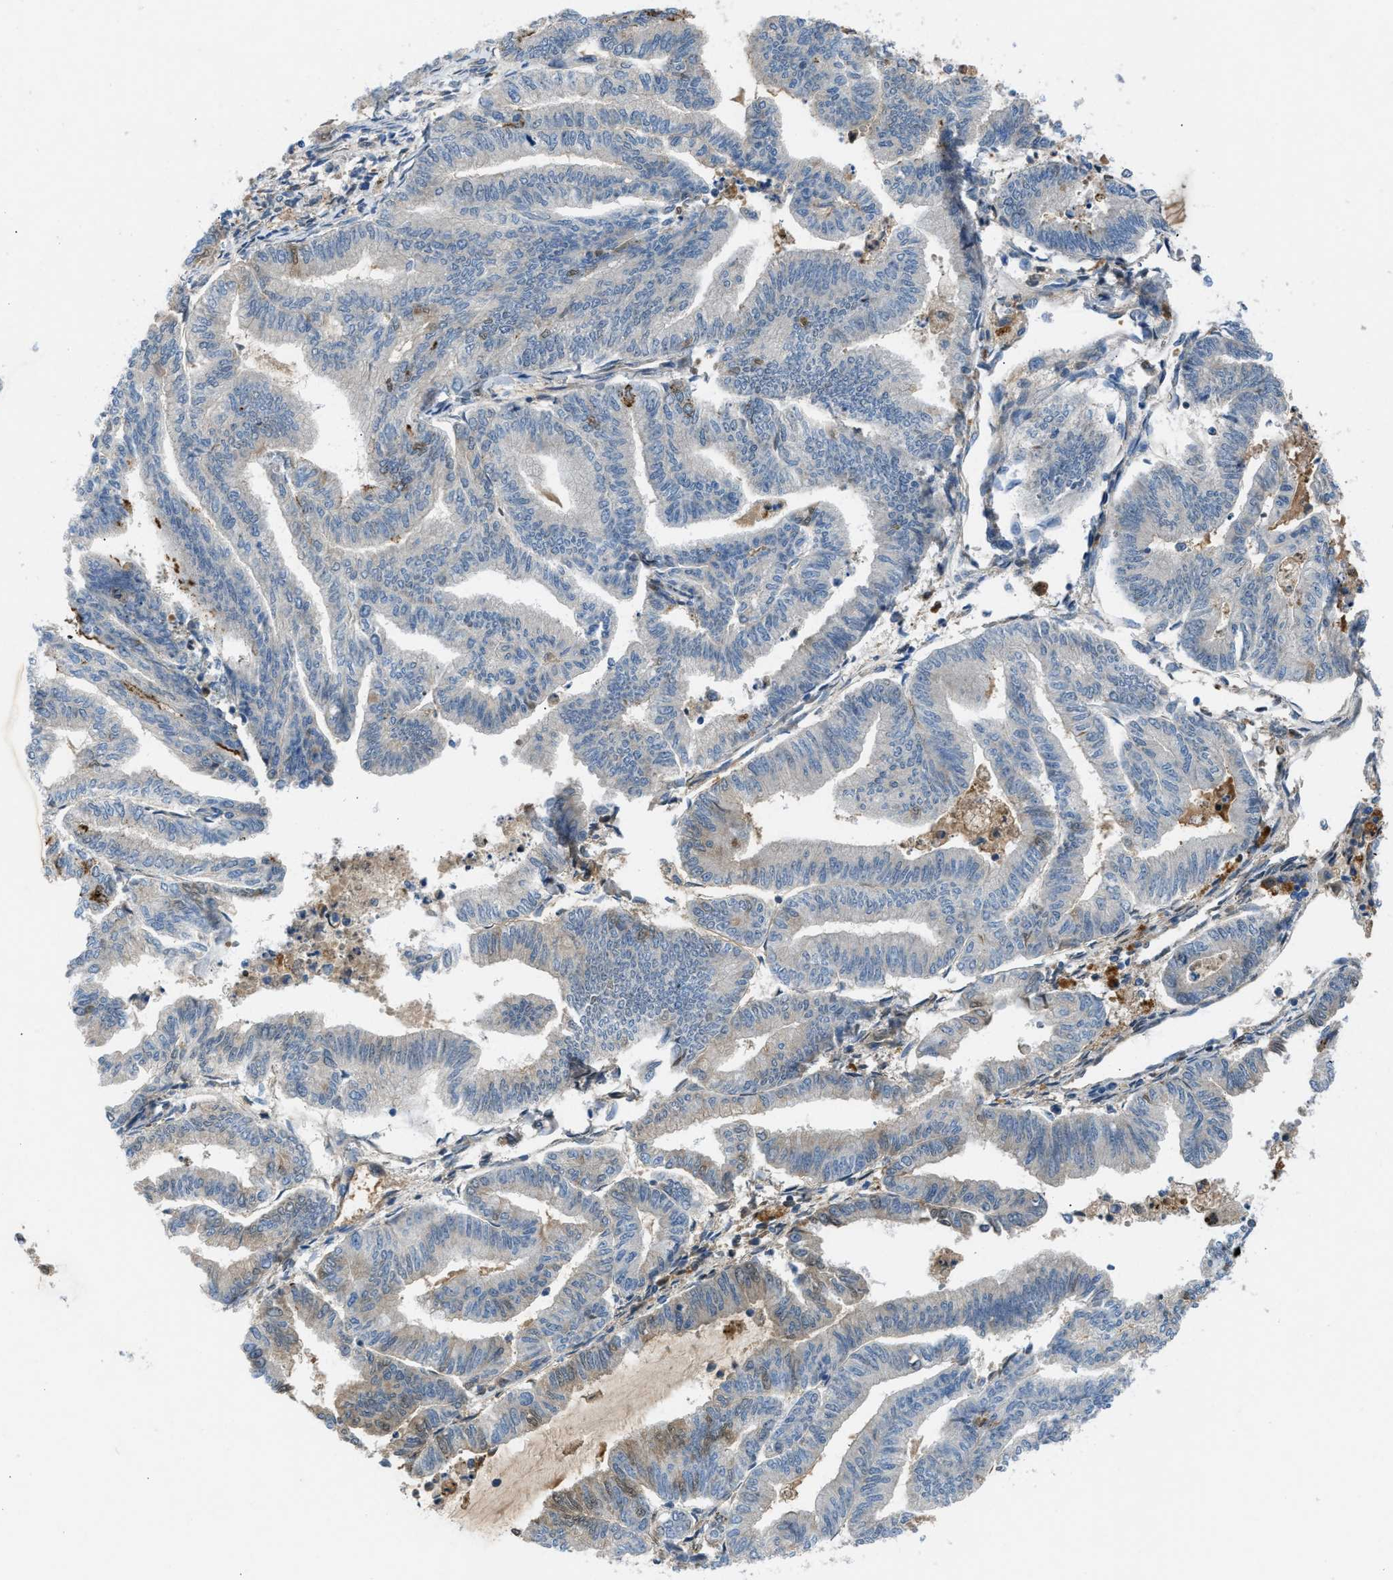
{"staining": {"intensity": "weak", "quantity": "<25%", "location": "nuclear"}, "tissue": "endometrial cancer", "cell_type": "Tumor cells", "image_type": "cancer", "snomed": [{"axis": "morphology", "description": "Adenocarcinoma, NOS"}, {"axis": "topography", "description": "Endometrium"}], "caption": "Human adenocarcinoma (endometrial) stained for a protein using immunohistochemistry (IHC) shows no positivity in tumor cells.", "gene": "ZNF251", "patient": {"sex": "female", "age": 79}}